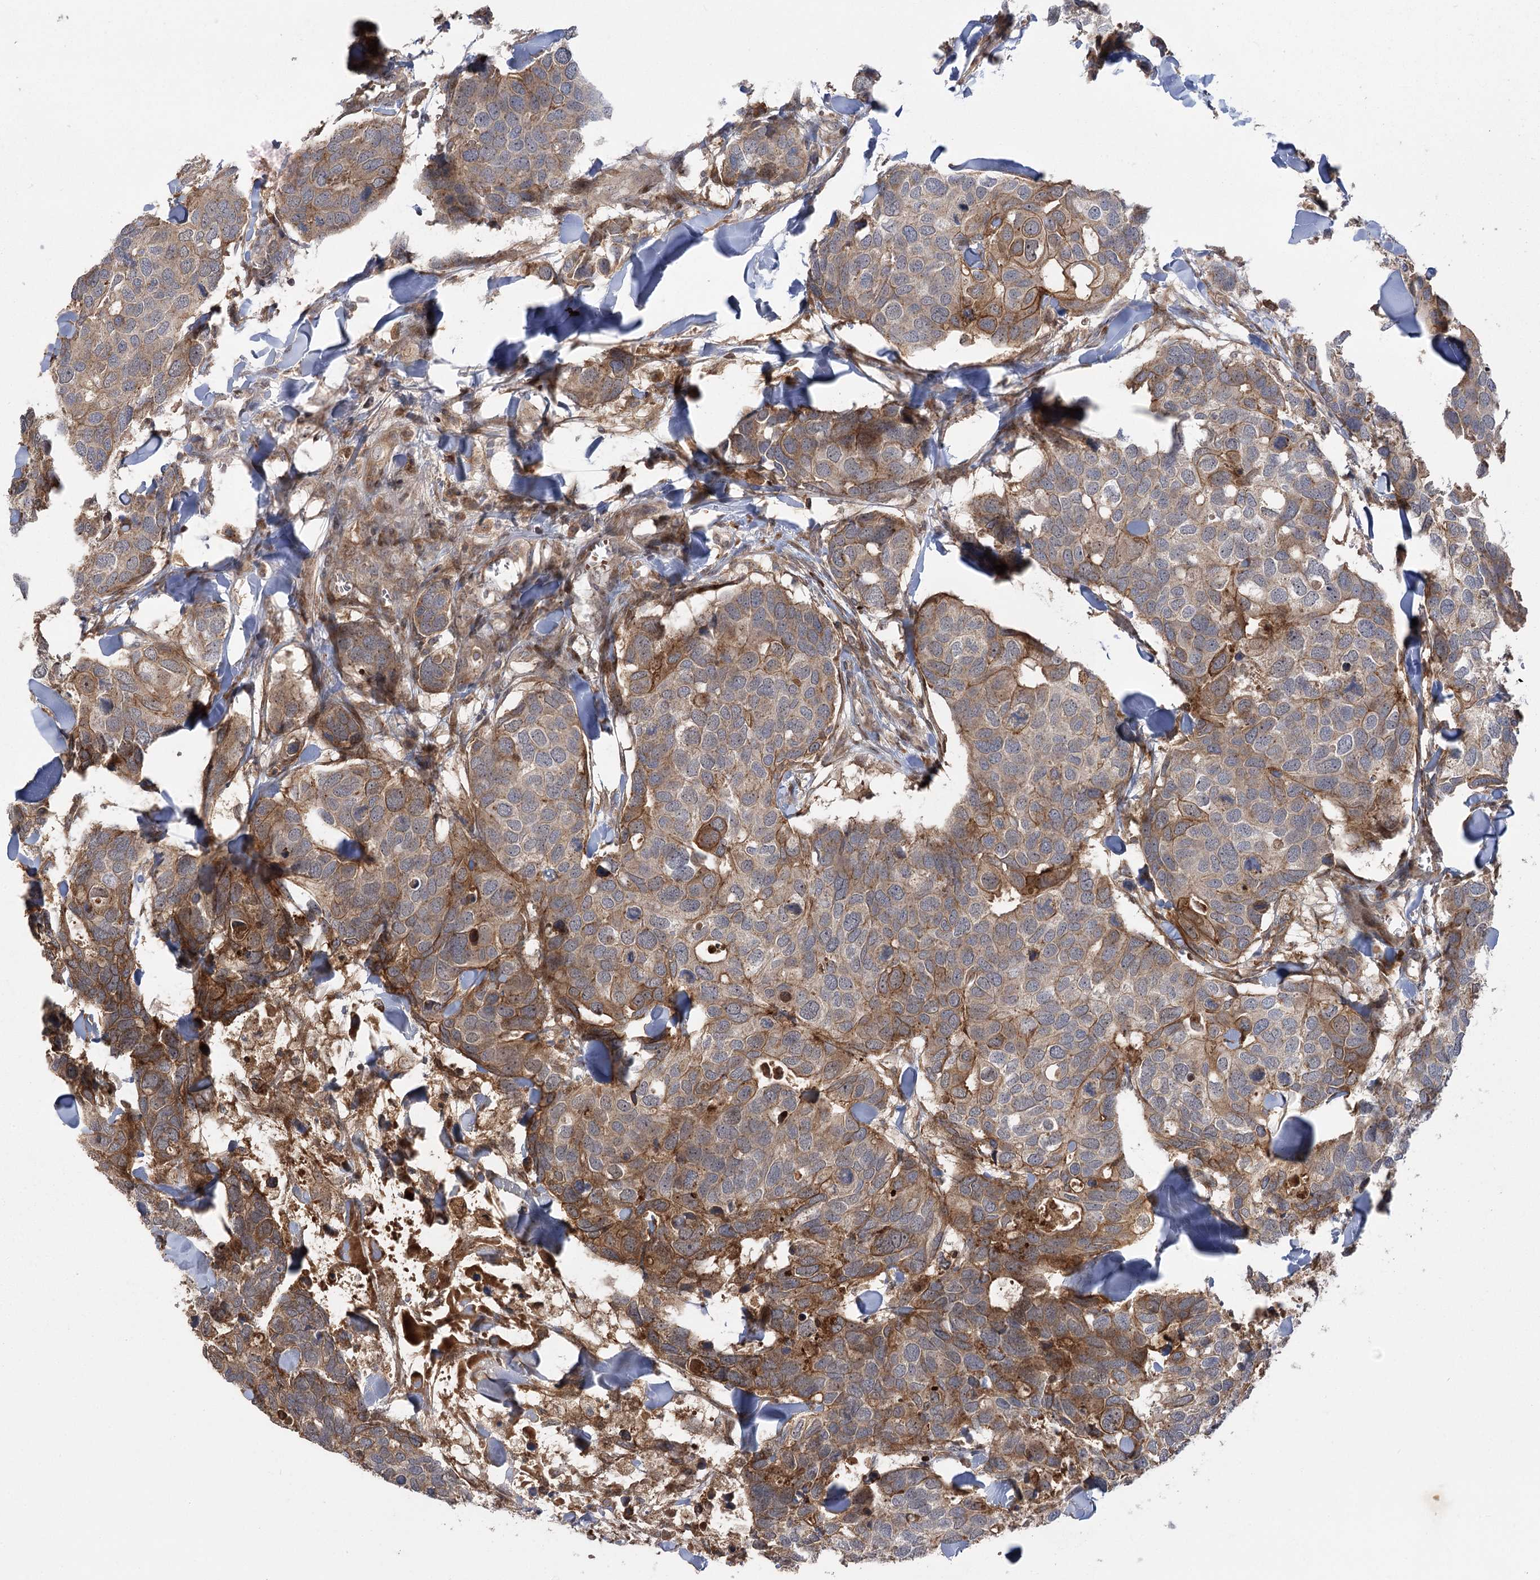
{"staining": {"intensity": "moderate", "quantity": "25%-75%", "location": "cytoplasmic/membranous"}, "tissue": "breast cancer", "cell_type": "Tumor cells", "image_type": "cancer", "snomed": [{"axis": "morphology", "description": "Duct carcinoma"}, {"axis": "topography", "description": "Breast"}], "caption": "Immunohistochemical staining of breast invasive ductal carcinoma demonstrates medium levels of moderate cytoplasmic/membranous expression in approximately 25%-75% of tumor cells. The staining was performed using DAB, with brown indicating positive protein expression. Nuclei are stained blue with hematoxylin.", "gene": "KCNN2", "patient": {"sex": "female", "age": 83}}